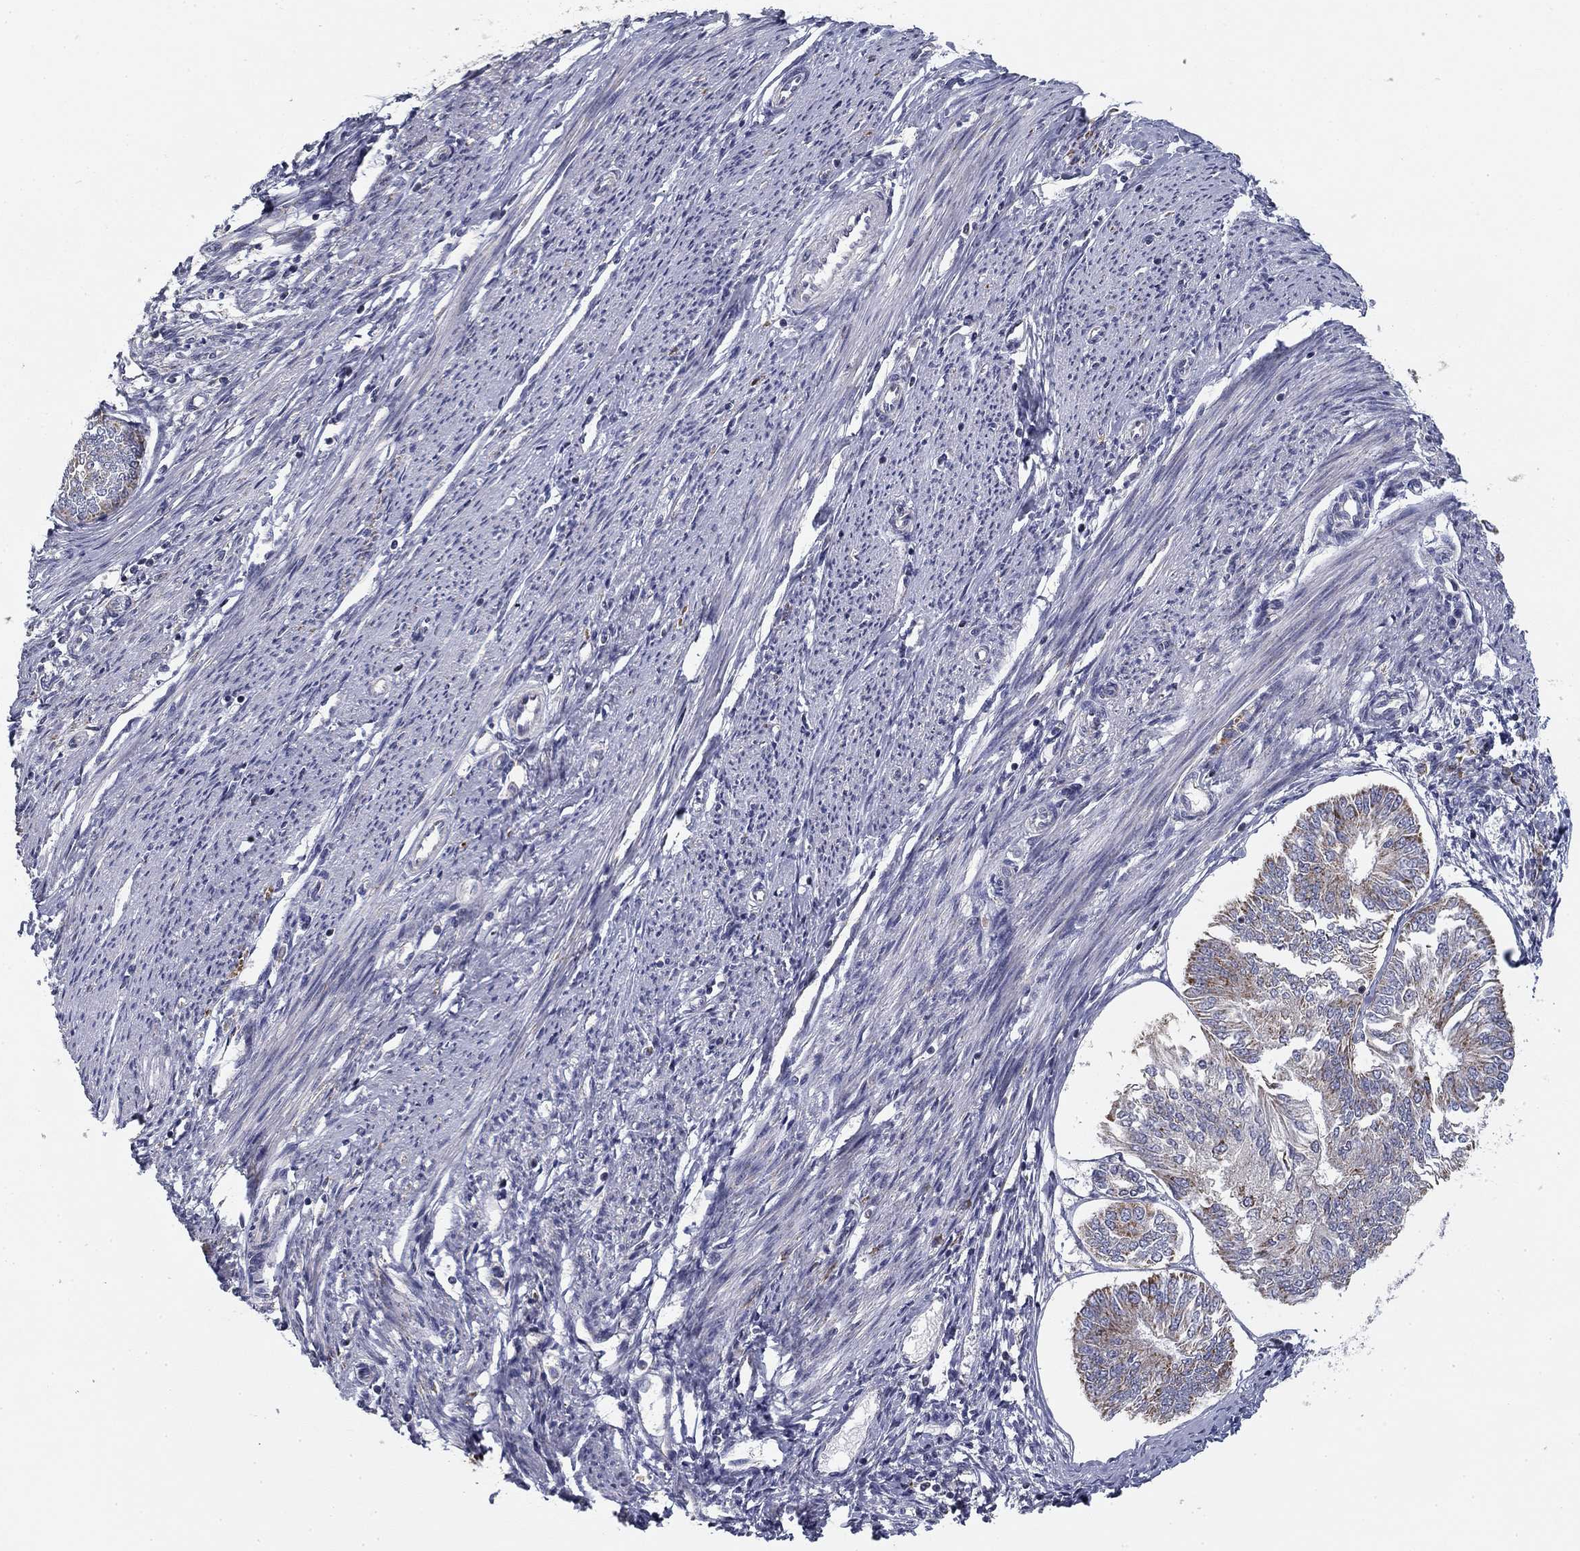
{"staining": {"intensity": "moderate", "quantity": "<25%", "location": "cytoplasmic/membranous"}, "tissue": "endometrial cancer", "cell_type": "Tumor cells", "image_type": "cancer", "snomed": [{"axis": "morphology", "description": "Adenocarcinoma, NOS"}, {"axis": "topography", "description": "Endometrium"}], "caption": "Endometrial adenocarcinoma stained with a protein marker exhibits moderate staining in tumor cells.", "gene": "SLC2A9", "patient": {"sex": "female", "age": 58}}